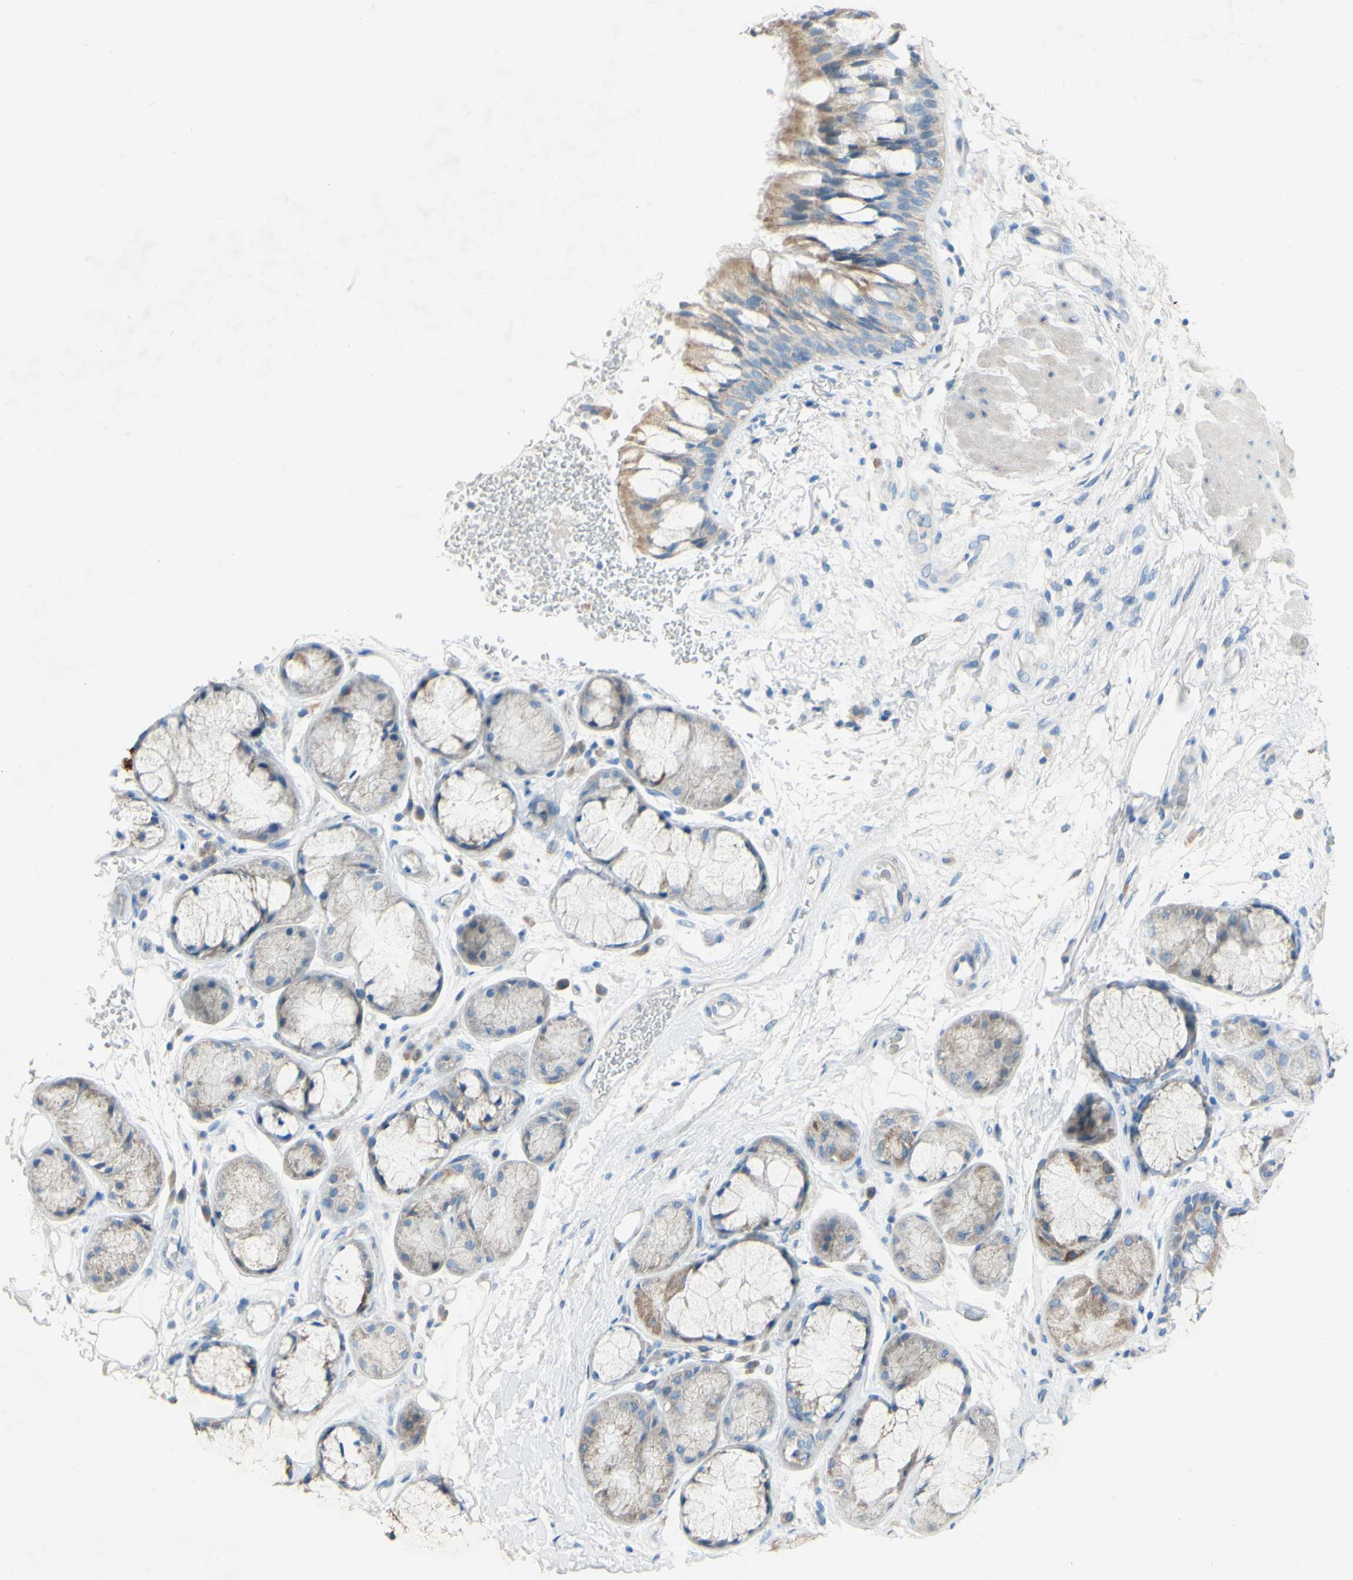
{"staining": {"intensity": "weak", "quantity": ">75%", "location": "cytoplasmic/membranous"}, "tissue": "bronchus", "cell_type": "Respiratory epithelial cells", "image_type": "normal", "snomed": [{"axis": "morphology", "description": "Normal tissue, NOS"}, {"axis": "topography", "description": "Bronchus"}], "caption": "Respiratory epithelial cells reveal weak cytoplasmic/membranous staining in approximately >75% of cells in benign bronchus. (Stains: DAB (3,3'-diaminobenzidine) in brown, nuclei in blue, Microscopy: brightfield microscopy at high magnification).", "gene": "ACADL", "patient": {"sex": "male", "age": 66}}